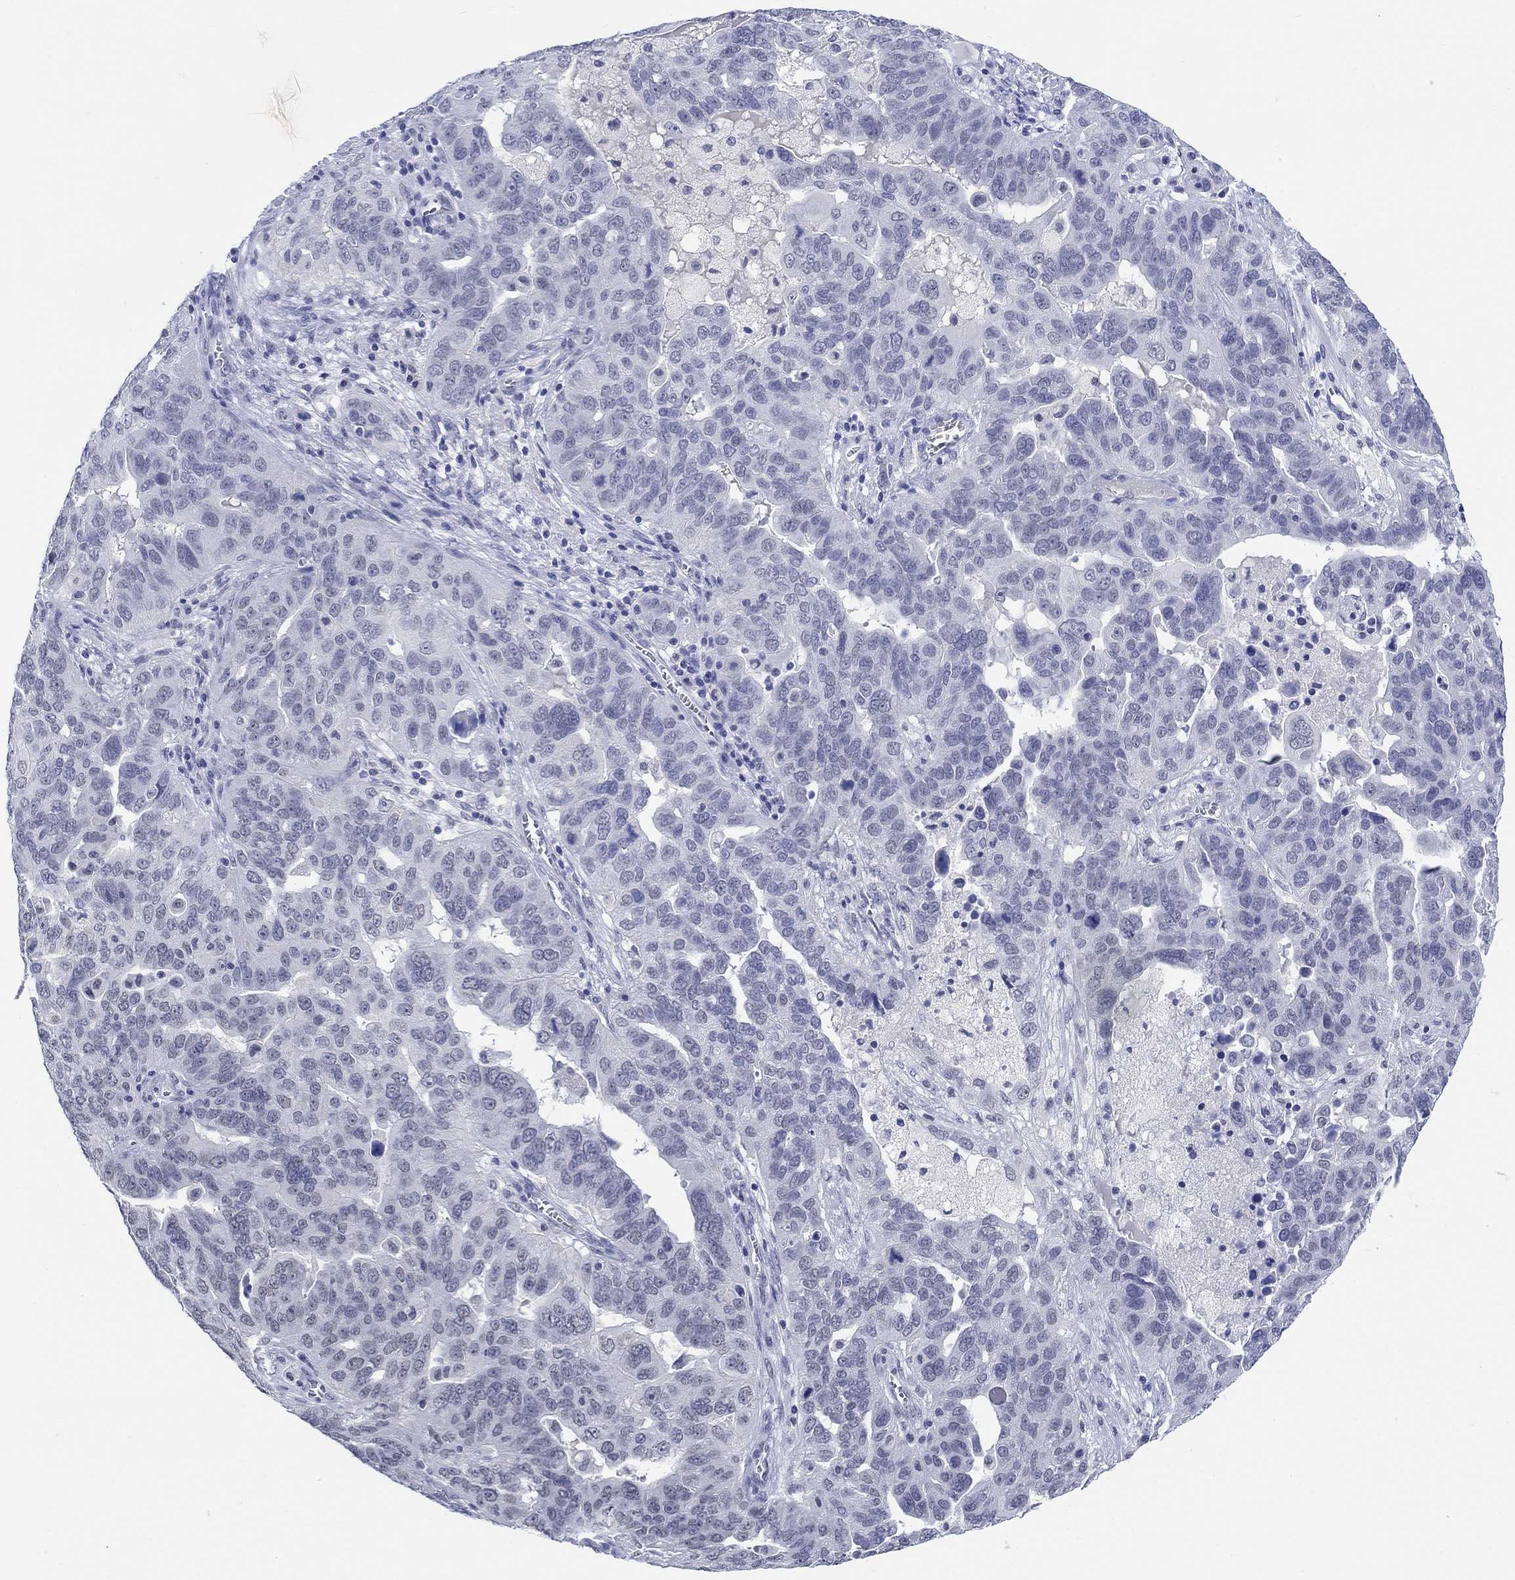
{"staining": {"intensity": "negative", "quantity": "none", "location": "none"}, "tissue": "ovarian cancer", "cell_type": "Tumor cells", "image_type": "cancer", "snomed": [{"axis": "morphology", "description": "Carcinoma, endometroid"}, {"axis": "topography", "description": "Soft tissue"}, {"axis": "topography", "description": "Ovary"}], "caption": "Tumor cells are negative for protein expression in human ovarian cancer (endometroid carcinoma).", "gene": "ANKS1B", "patient": {"sex": "female", "age": 52}}